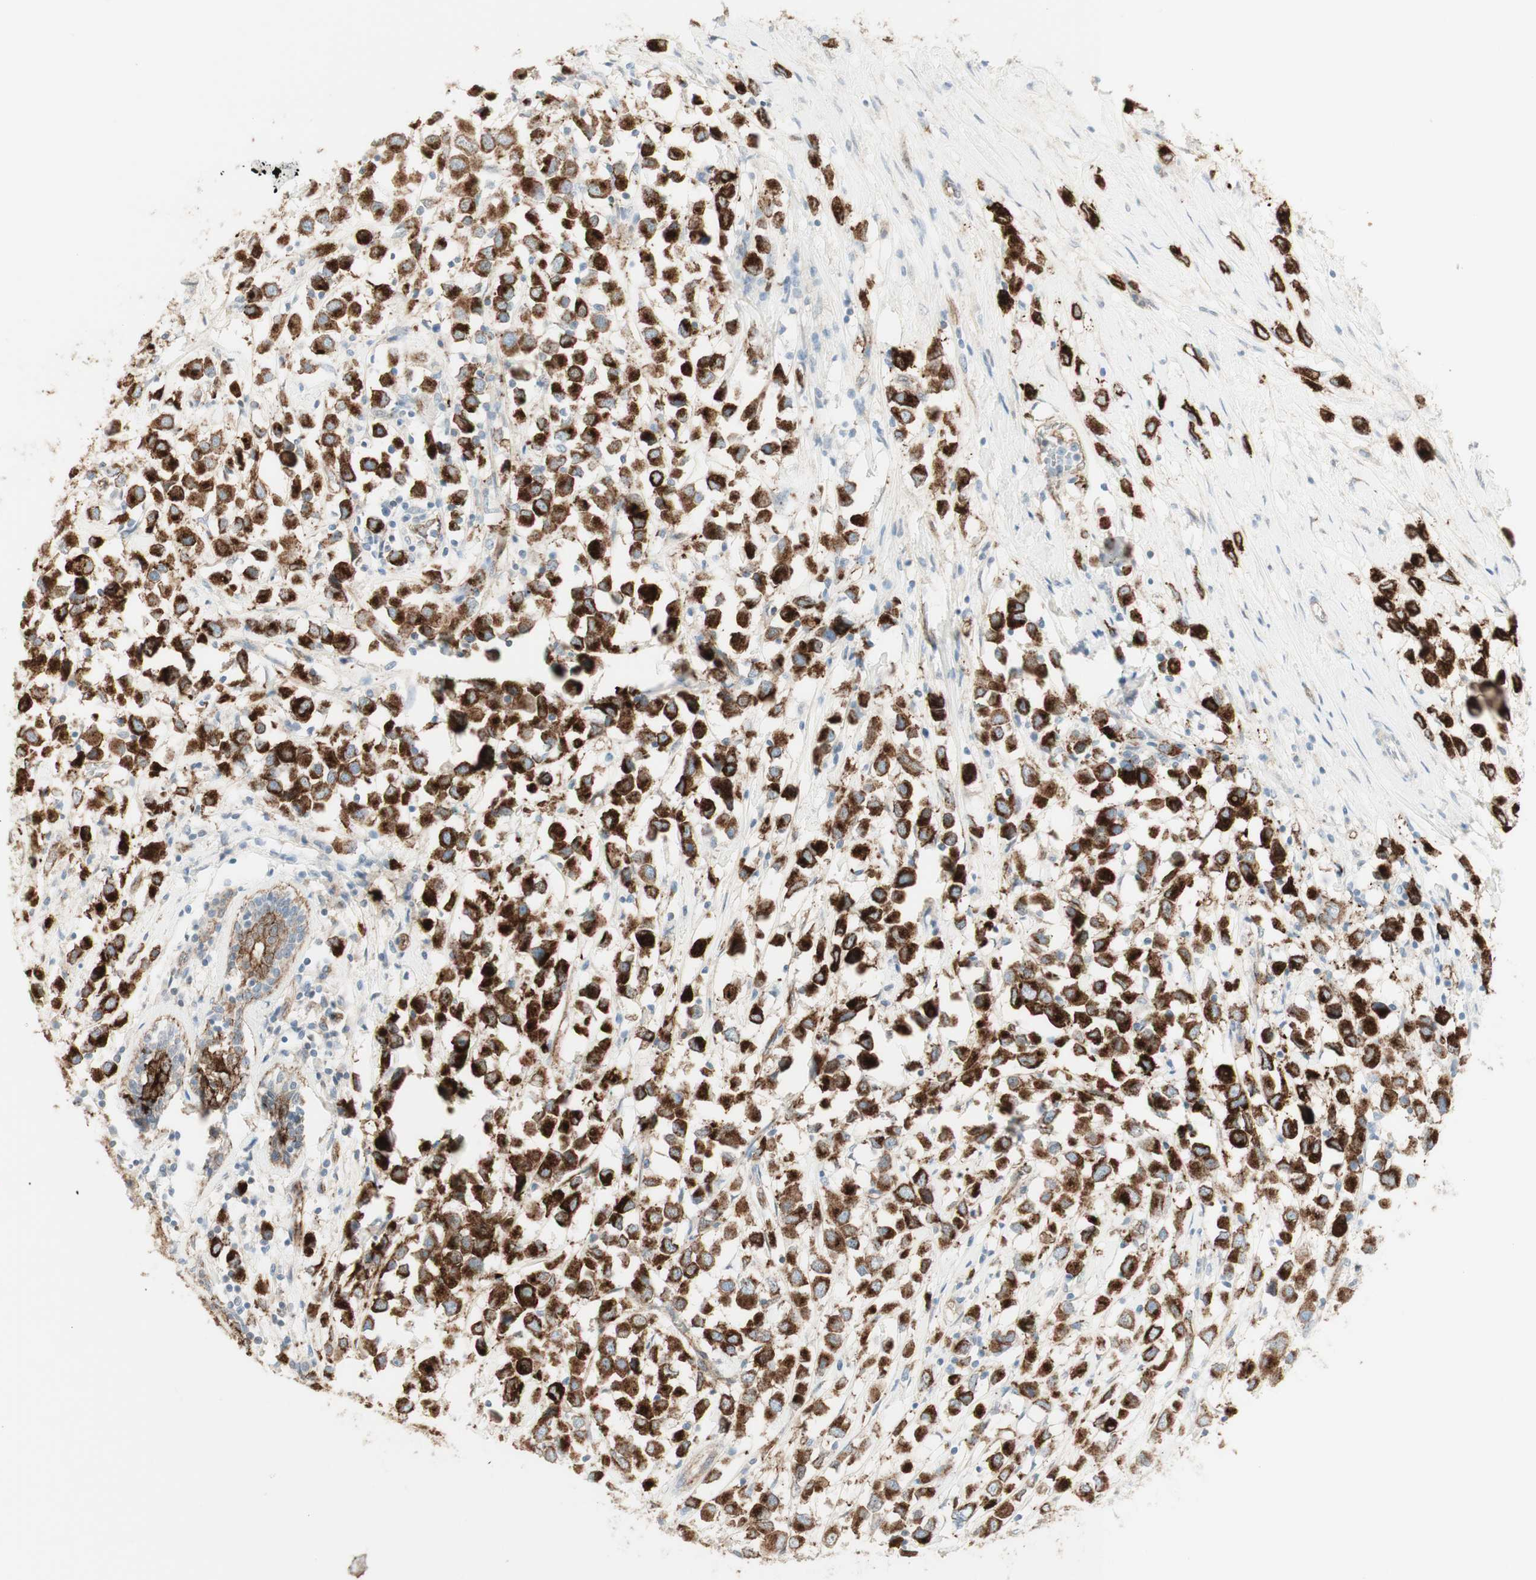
{"staining": {"intensity": "strong", "quantity": "<25%", "location": "cytoplasmic/membranous"}, "tissue": "breast cancer", "cell_type": "Tumor cells", "image_type": "cancer", "snomed": [{"axis": "morphology", "description": "Duct carcinoma"}, {"axis": "topography", "description": "Breast"}], "caption": "Breast cancer stained for a protein reveals strong cytoplasmic/membranous positivity in tumor cells.", "gene": "MYO6", "patient": {"sex": "female", "age": 61}}